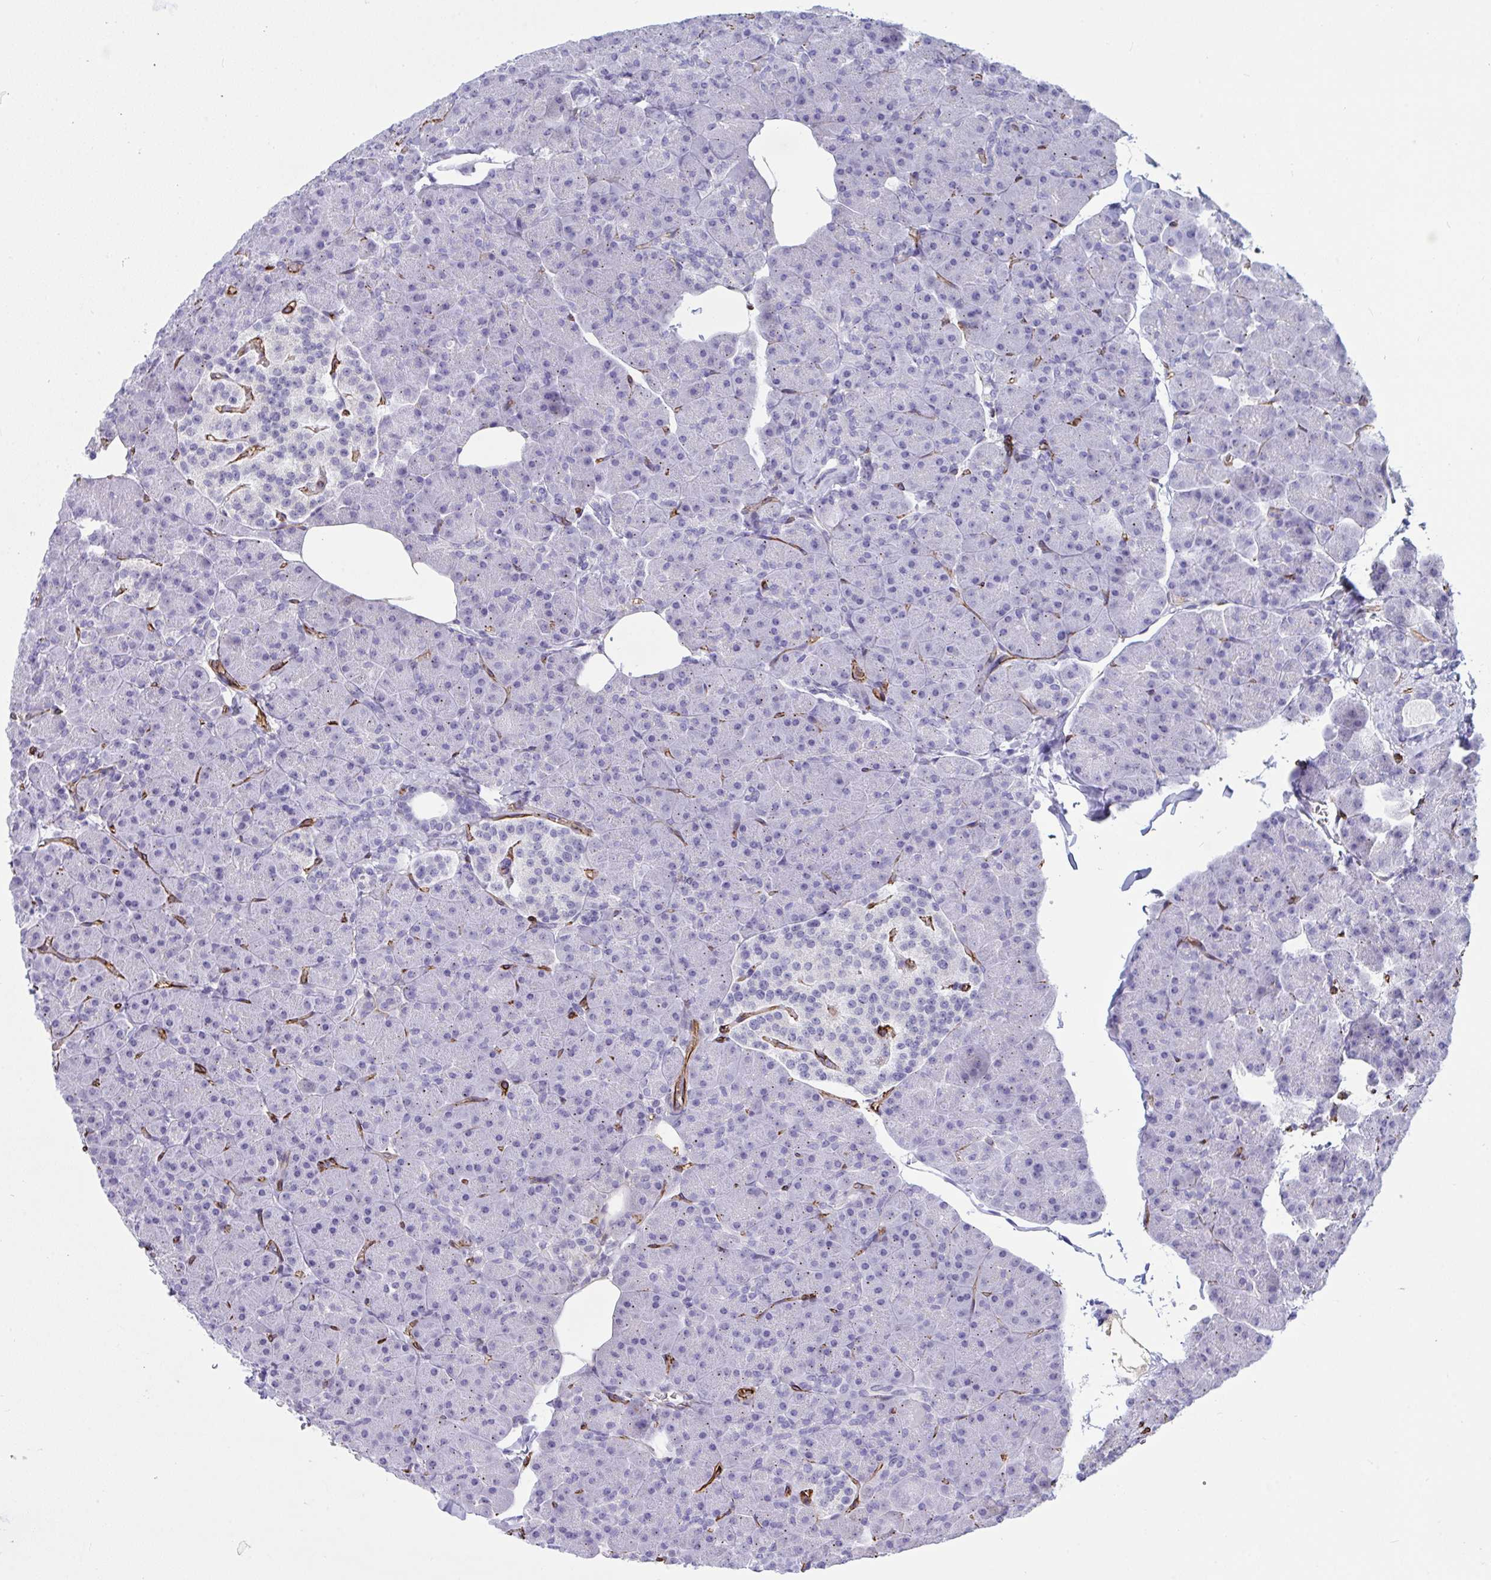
{"staining": {"intensity": "negative", "quantity": "none", "location": "none"}, "tissue": "pancreas", "cell_type": "Exocrine glandular cells", "image_type": "normal", "snomed": [{"axis": "morphology", "description": "Normal tissue, NOS"}, {"axis": "topography", "description": "Pancreas"}], "caption": "Exocrine glandular cells show no significant protein expression in unremarkable pancreas. The staining was performed using DAB (3,3'-diaminobenzidine) to visualize the protein expression in brown, while the nuclei were stained in blue with hematoxylin (Magnification: 20x).", "gene": "SLC35B1", "patient": {"sex": "male", "age": 35}}